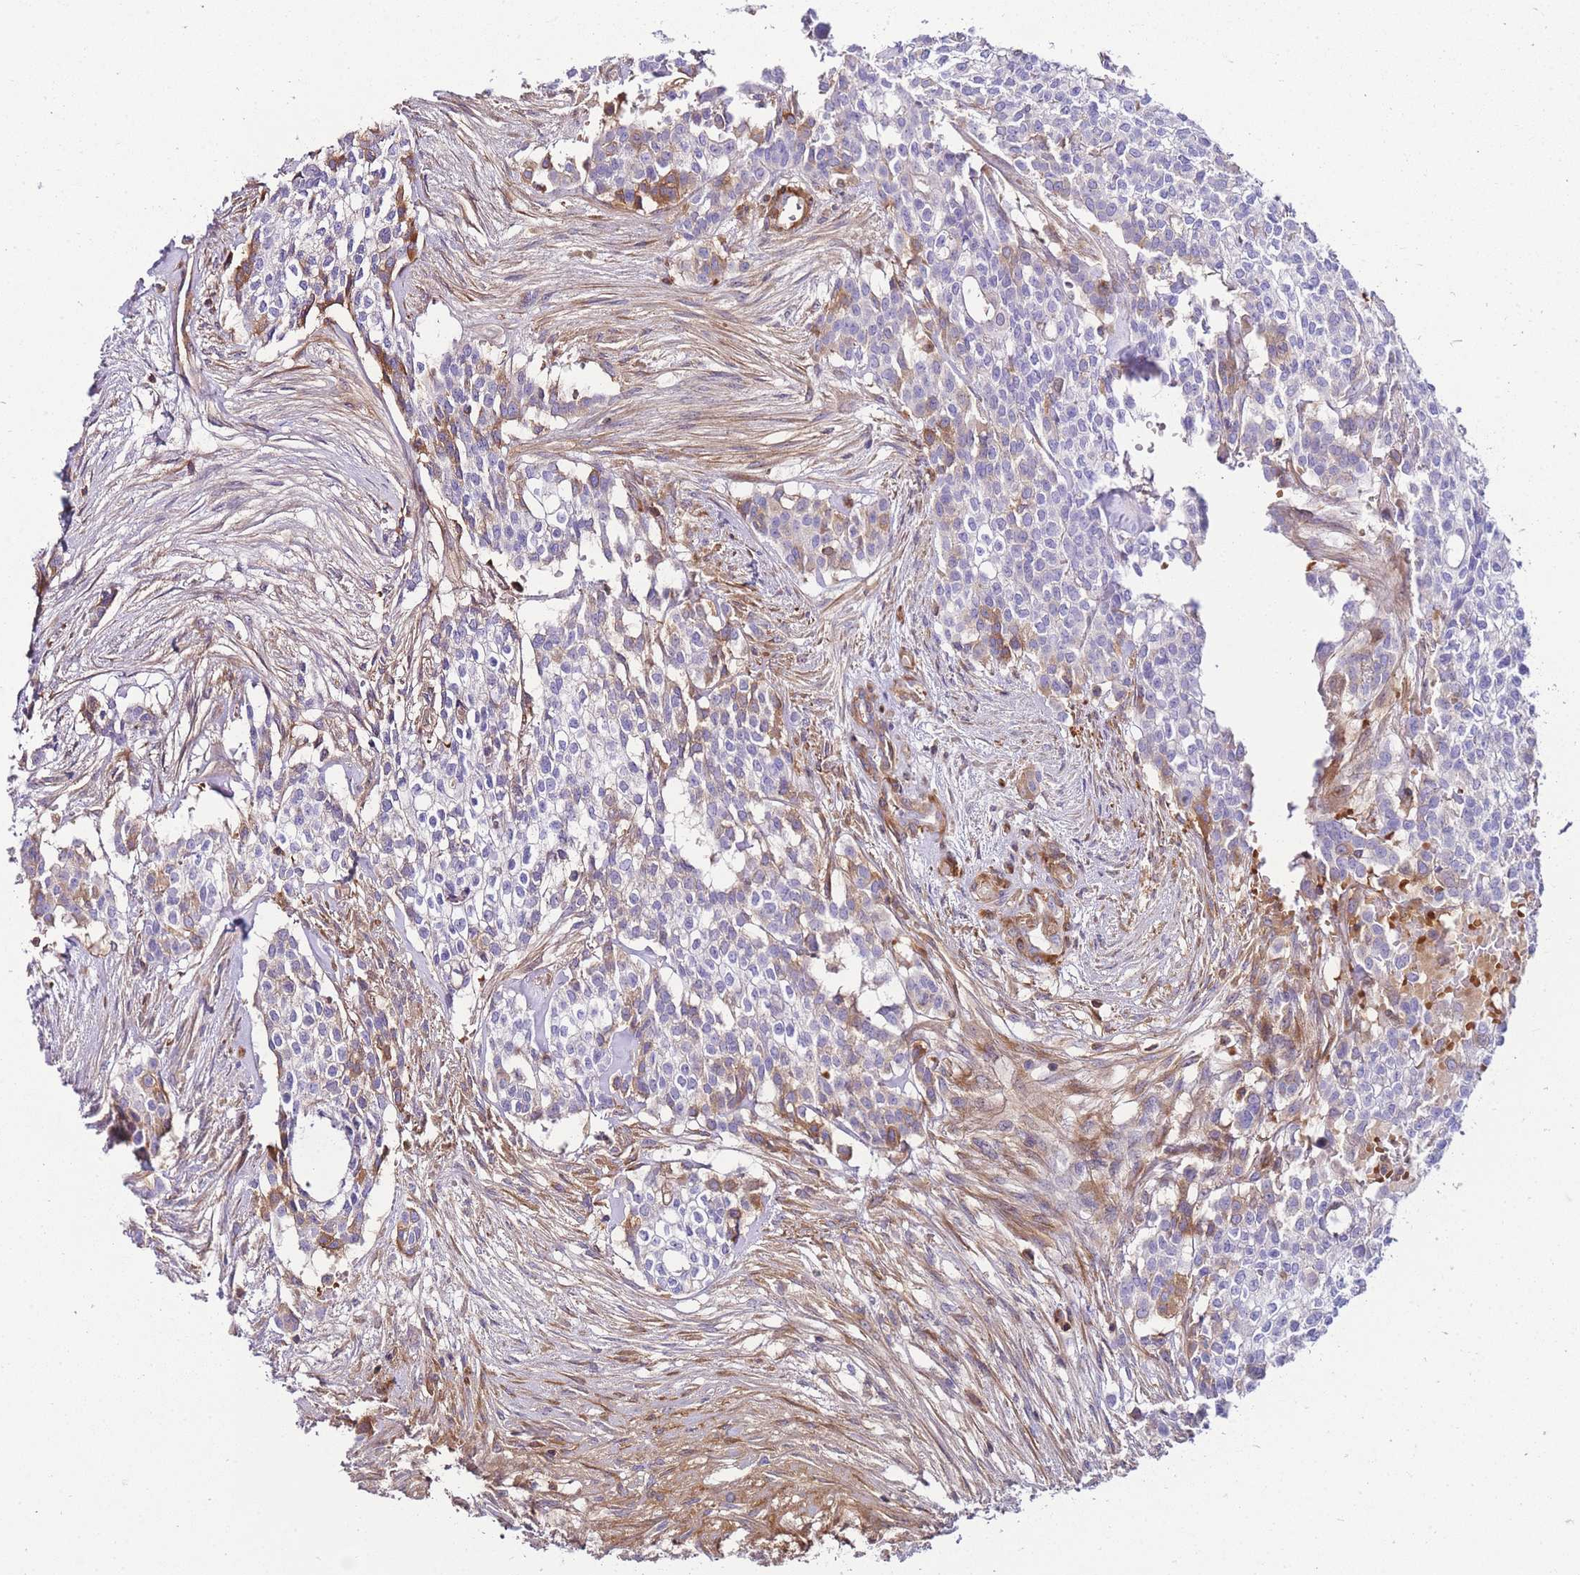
{"staining": {"intensity": "moderate", "quantity": "<25%", "location": "cytoplasmic/membranous"}, "tissue": "head and neck cancer", "cell_type": "Tumor cells", "image_type": "cancer", "snomed": [{"axis": "morphology", "description": "Adenocarcinoma, NOS"}, {"axis": "topography", "description": "Head-Neck"}], "caption": "High-magnification brightfield microscopy of head and neck cancer stained with DAB (3,3'-diaminobenzidine) (brown) and counterstained with hematoxylin (blue). tumor cells exhibit moderate cytoplasmic/membranous expression is appreciated in approximately<25% of cells.", "gene": "FBN3", "patient": {"sex": "male", "age": 81}}